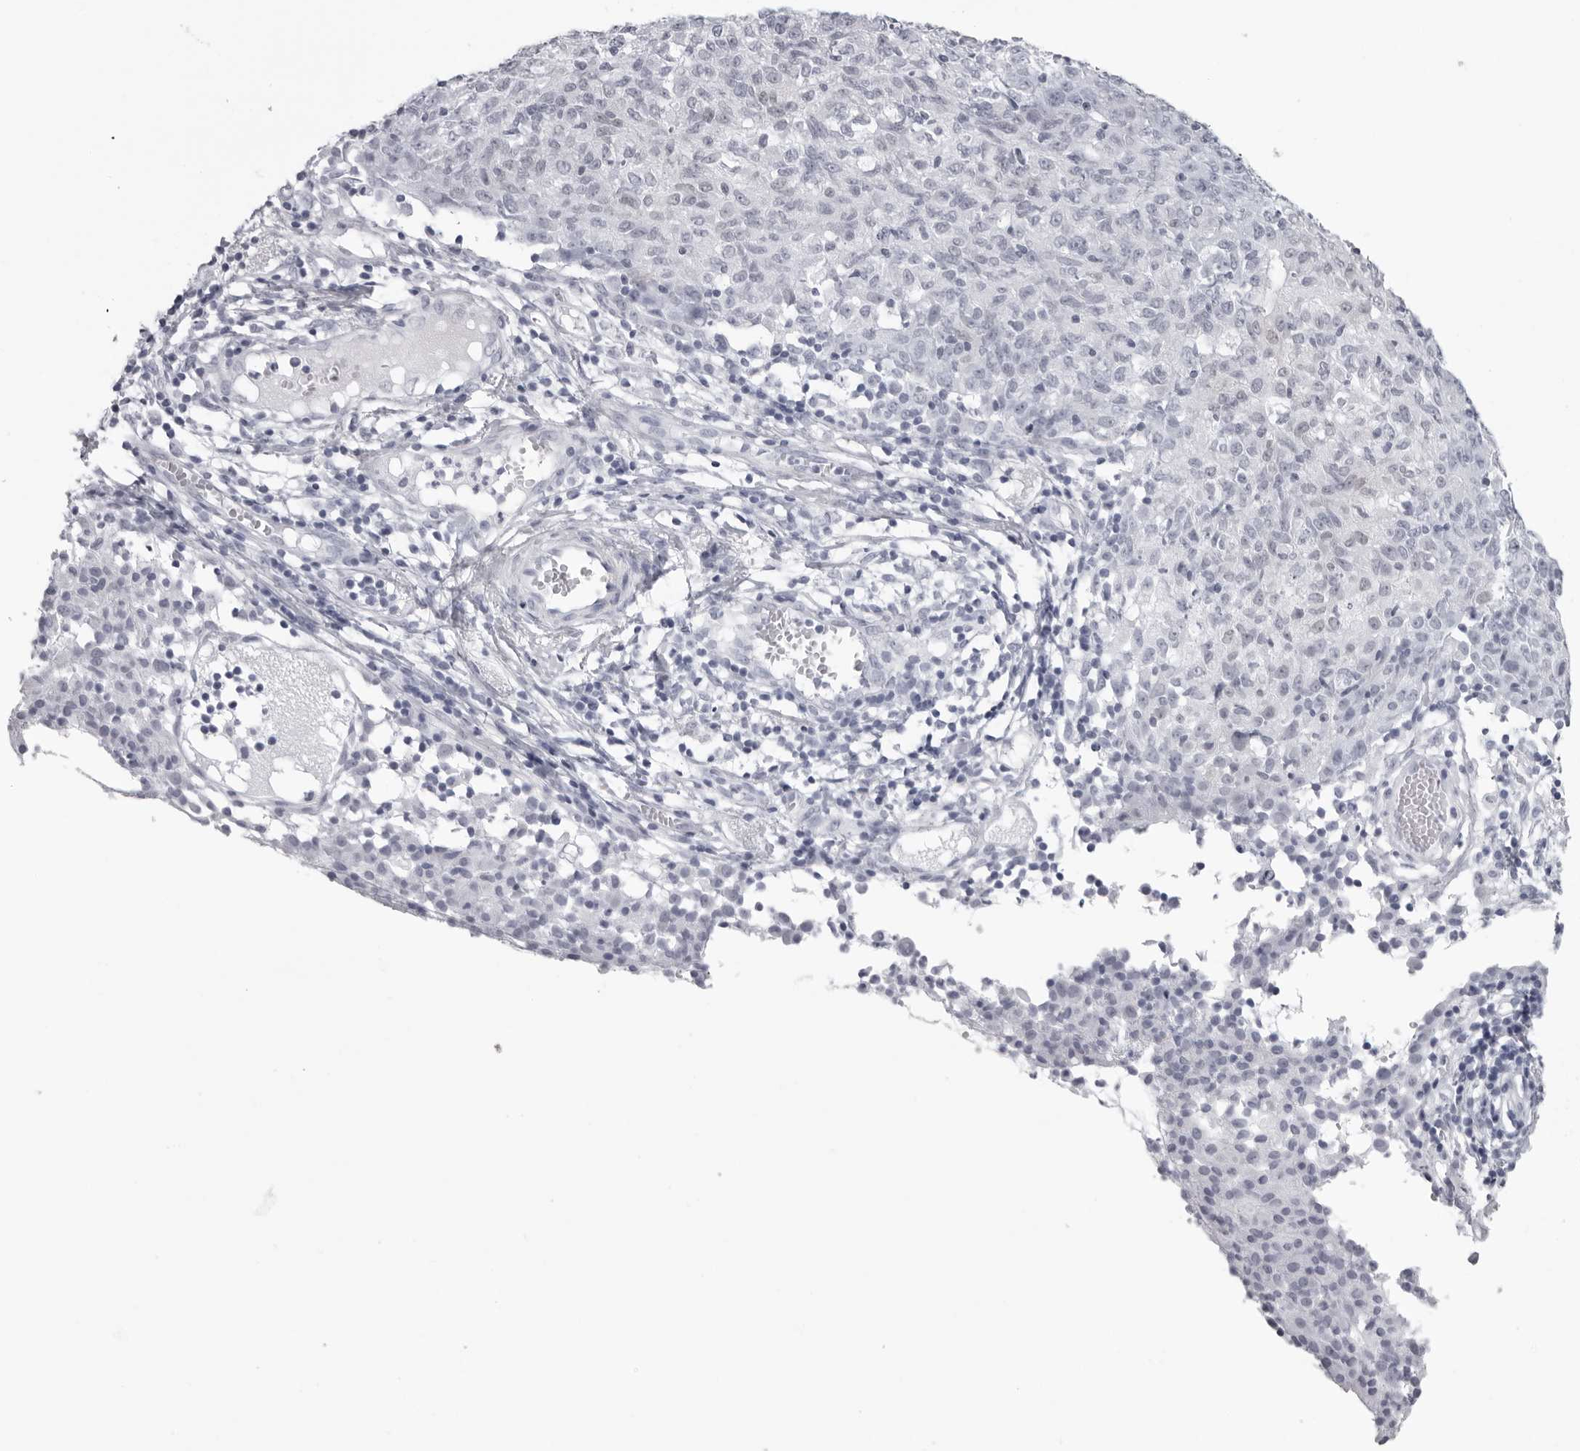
{"staining": {"intensity": "negative", "quantity": "none", "location": "none"}, "tissue": "ovarian cancer", "cell_type": "Tumor cells", "image_type": "cancer", "snomed": [{"axis": "morphology", "description": "Carcinoma, endometroid"}, {"axis": "topography", "description": "Ovary"}], "caption": "IHC photomicrograph of human endometroid carcinoma (ovarian) stained for a protein (brown), which exhibits no expression in tumor cells.", "gene": "ESPN", "patient": {"sex": "female", "age": 42}}